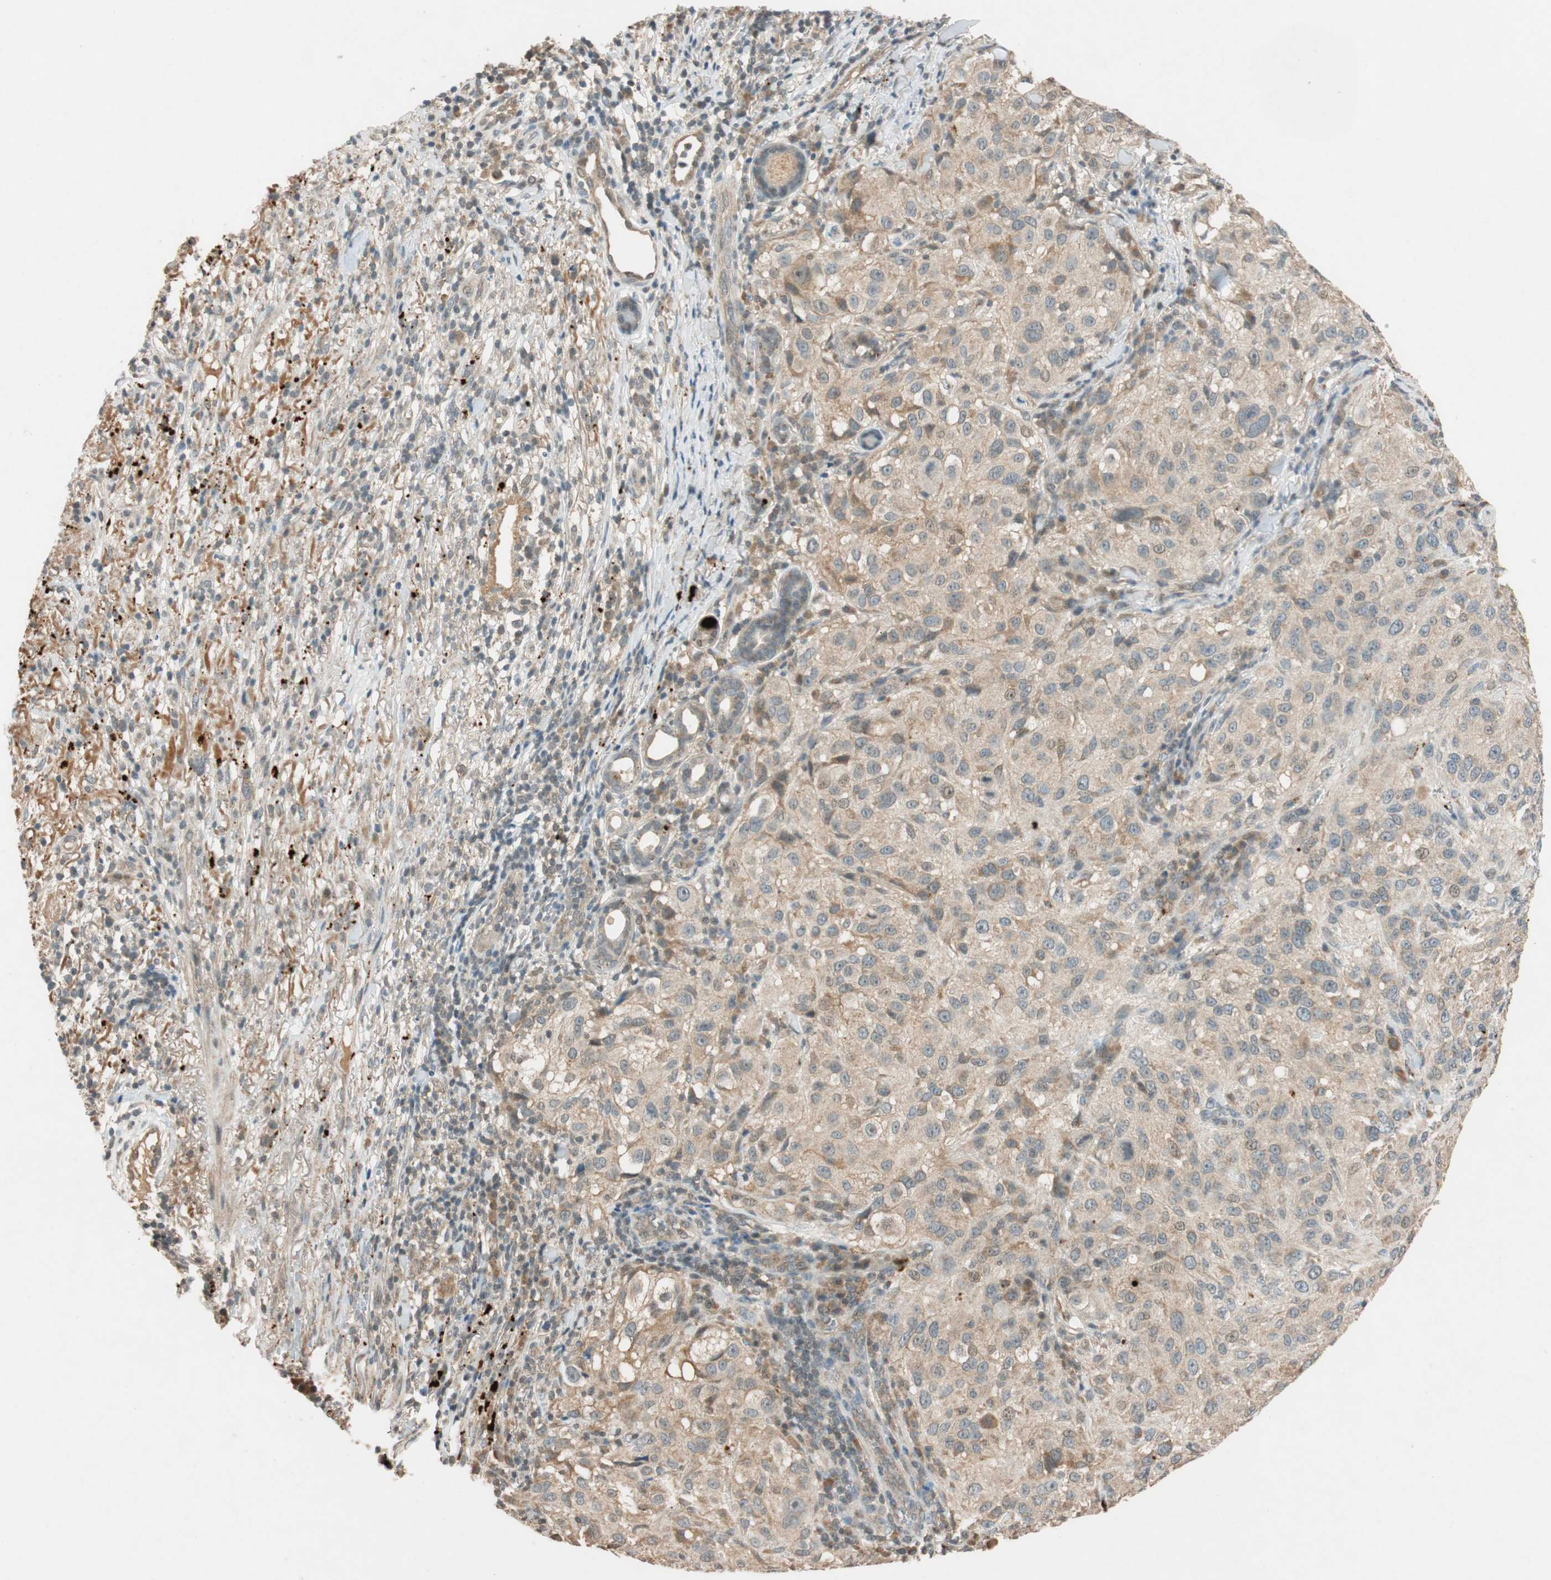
{"staining": {"intensity": "weak", "quantity": ">75%", "location": "cytoplasmic/membranous"}, "tissue": "melanoma", "cell_type": "Tumor cells", "image_type": "cancer", "snomed": [{"axis": "morphology", "description": "Necrosis, NOS"}, {"axis": "morphology", "description": "Malignant melanoma, NOS"}, {"axis": "topography", "description": "Skin"}], "caption": "Malignant melanoma stained with a brown dye shows weak cytoplasmic/membranous positive staining in about >75% of tumor cells.", "gene": "GLB1", "patient": {"sex": "female", "age": 87}}